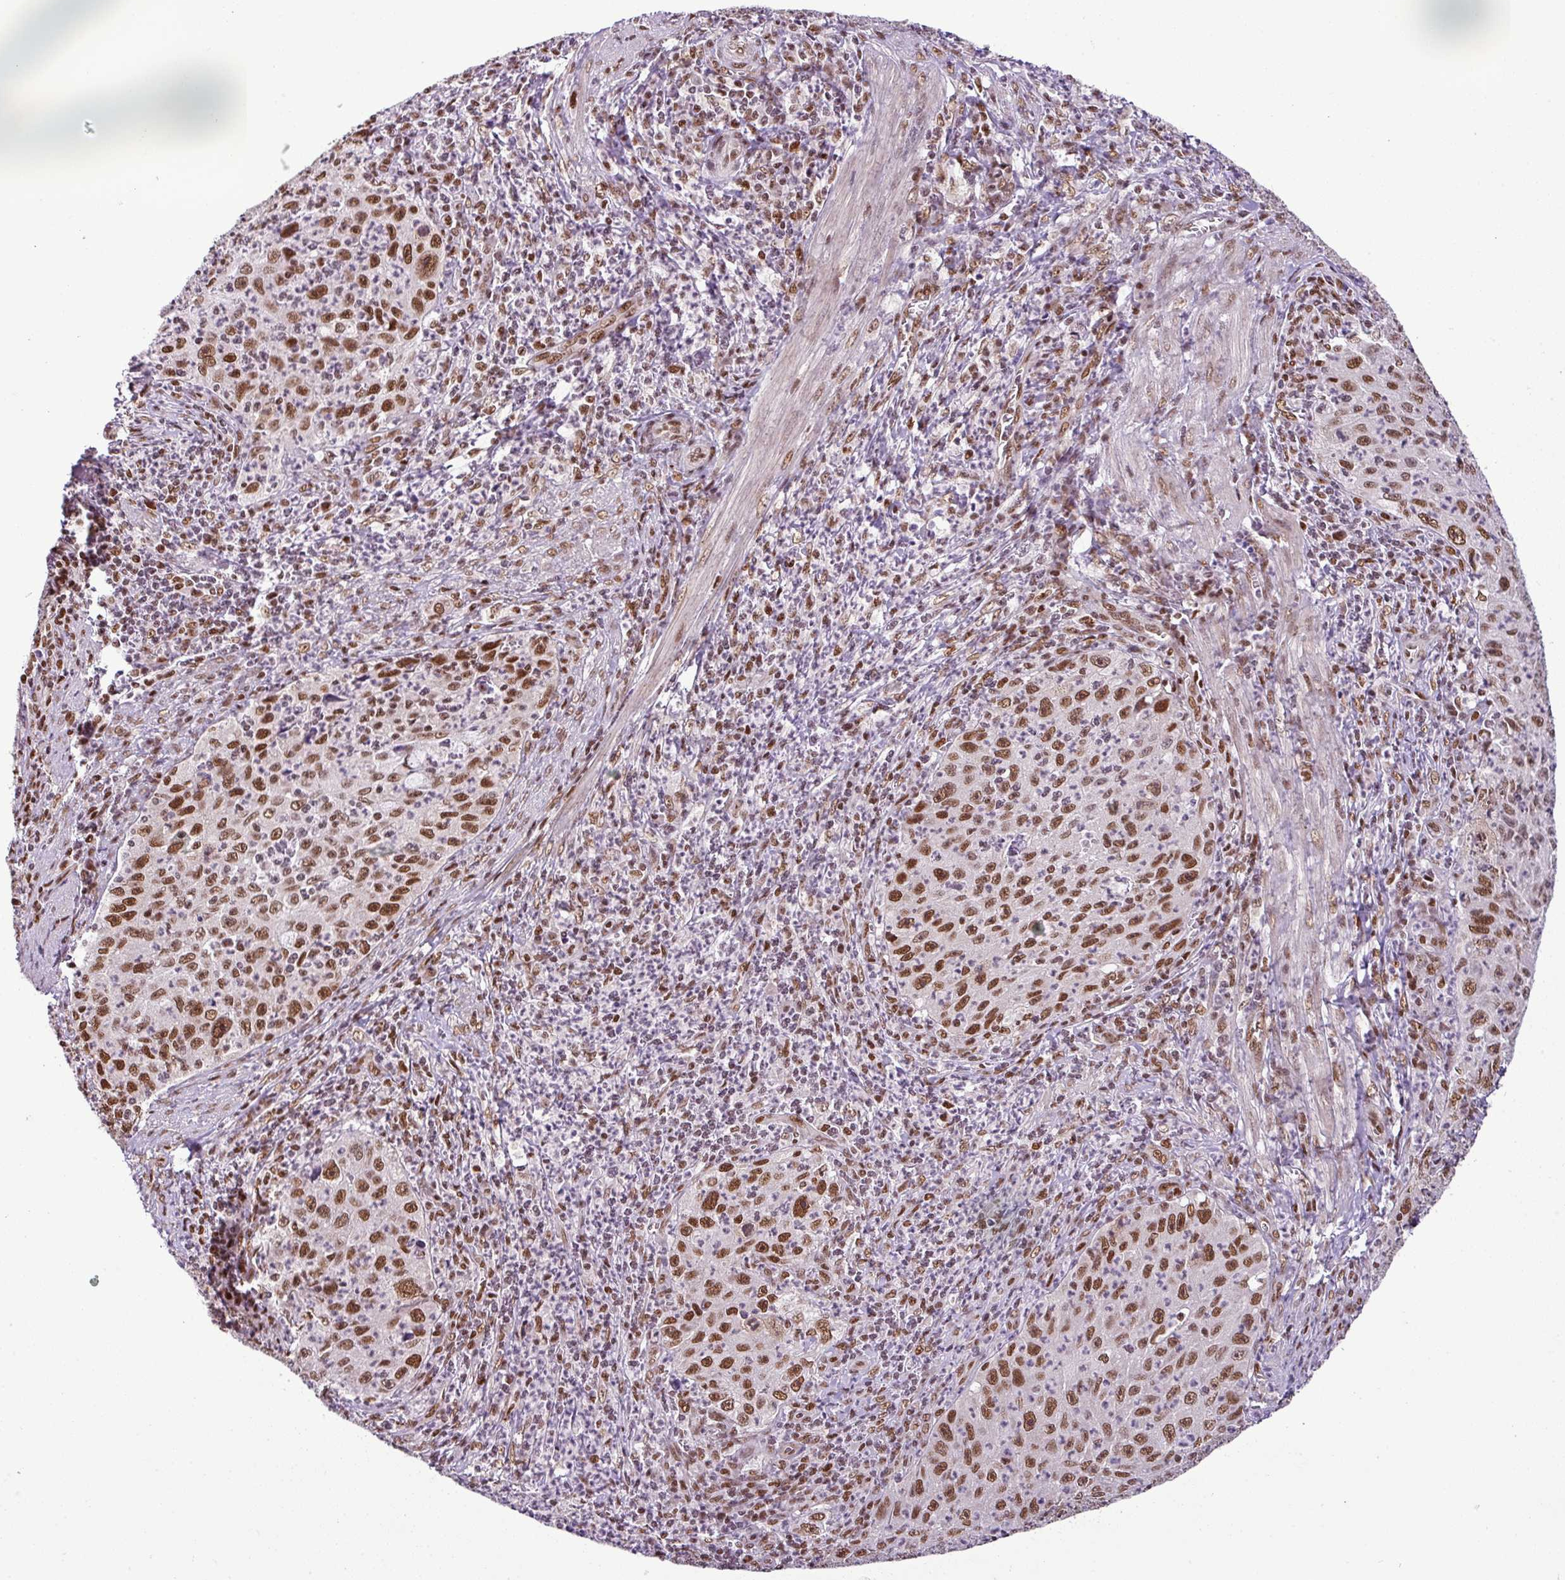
{"staining": {"intensity": "moderate", "quantity": ">75%", "location": "nuclear"}, "tissue": "cervical cancer", "cell_type": "Tumor cells", "image_type": "cancer", "snomed": [{"axis": "morphology", "description": "Squamous cell carcinoma, NOS"}, {"axis": "topography", "description": "Cervix"}], "caption": "Immunohistochemical staining of human cervical cancer (squamous cell carcinoma) reveals medium levels of moderate nuclear protein staining in approximately >75% of tumor cells. The protein of interest is shown in brown color, while the nuclei are stained blue.", "gene": "PGAP4", "patient": {"sex": "female", "age": 30}}